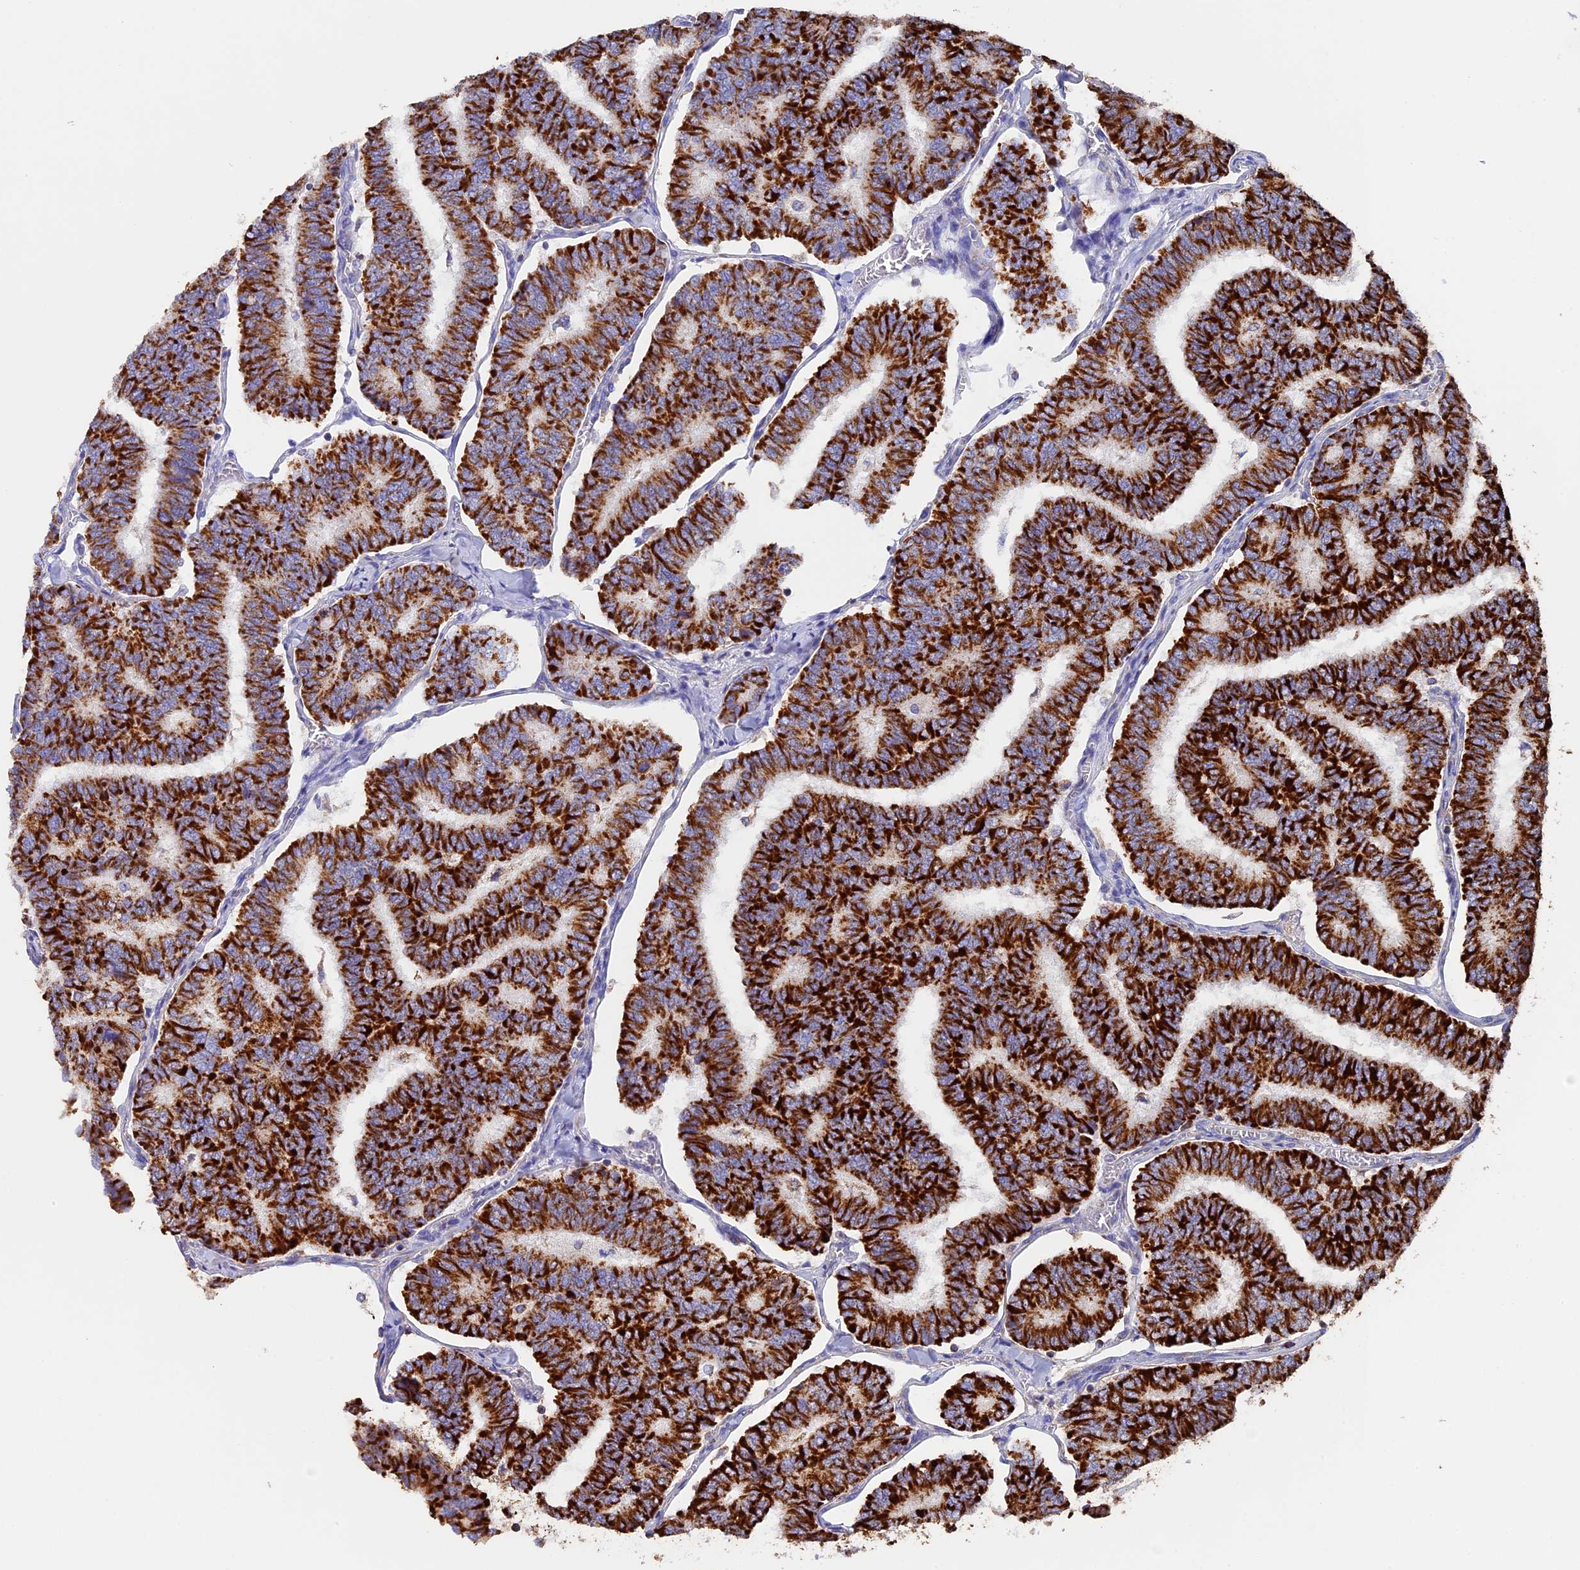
{"staining": {"intensity": "strong", "quantity": ">75%", "location": "cytoplasmic/membranous"}, "tissue": "thyroid cancer", "cell_type": "Tumor cells", "image_type": "cancer", "snomed": [{"axis": "morphology", "description": "Papillary adenocarcinoma, NOS"}, {"axis": "topography", "description": "Thyroid gland"}], "caption": "IHC image of human thyroid cancer stained for a protein (brown), which exhibits high levels of strong cytoplasmic/membranous positivity in approximately >75% of tumor cells.", "gene": "ADAT1", "patient": {"sex": "female", "age": 35}}